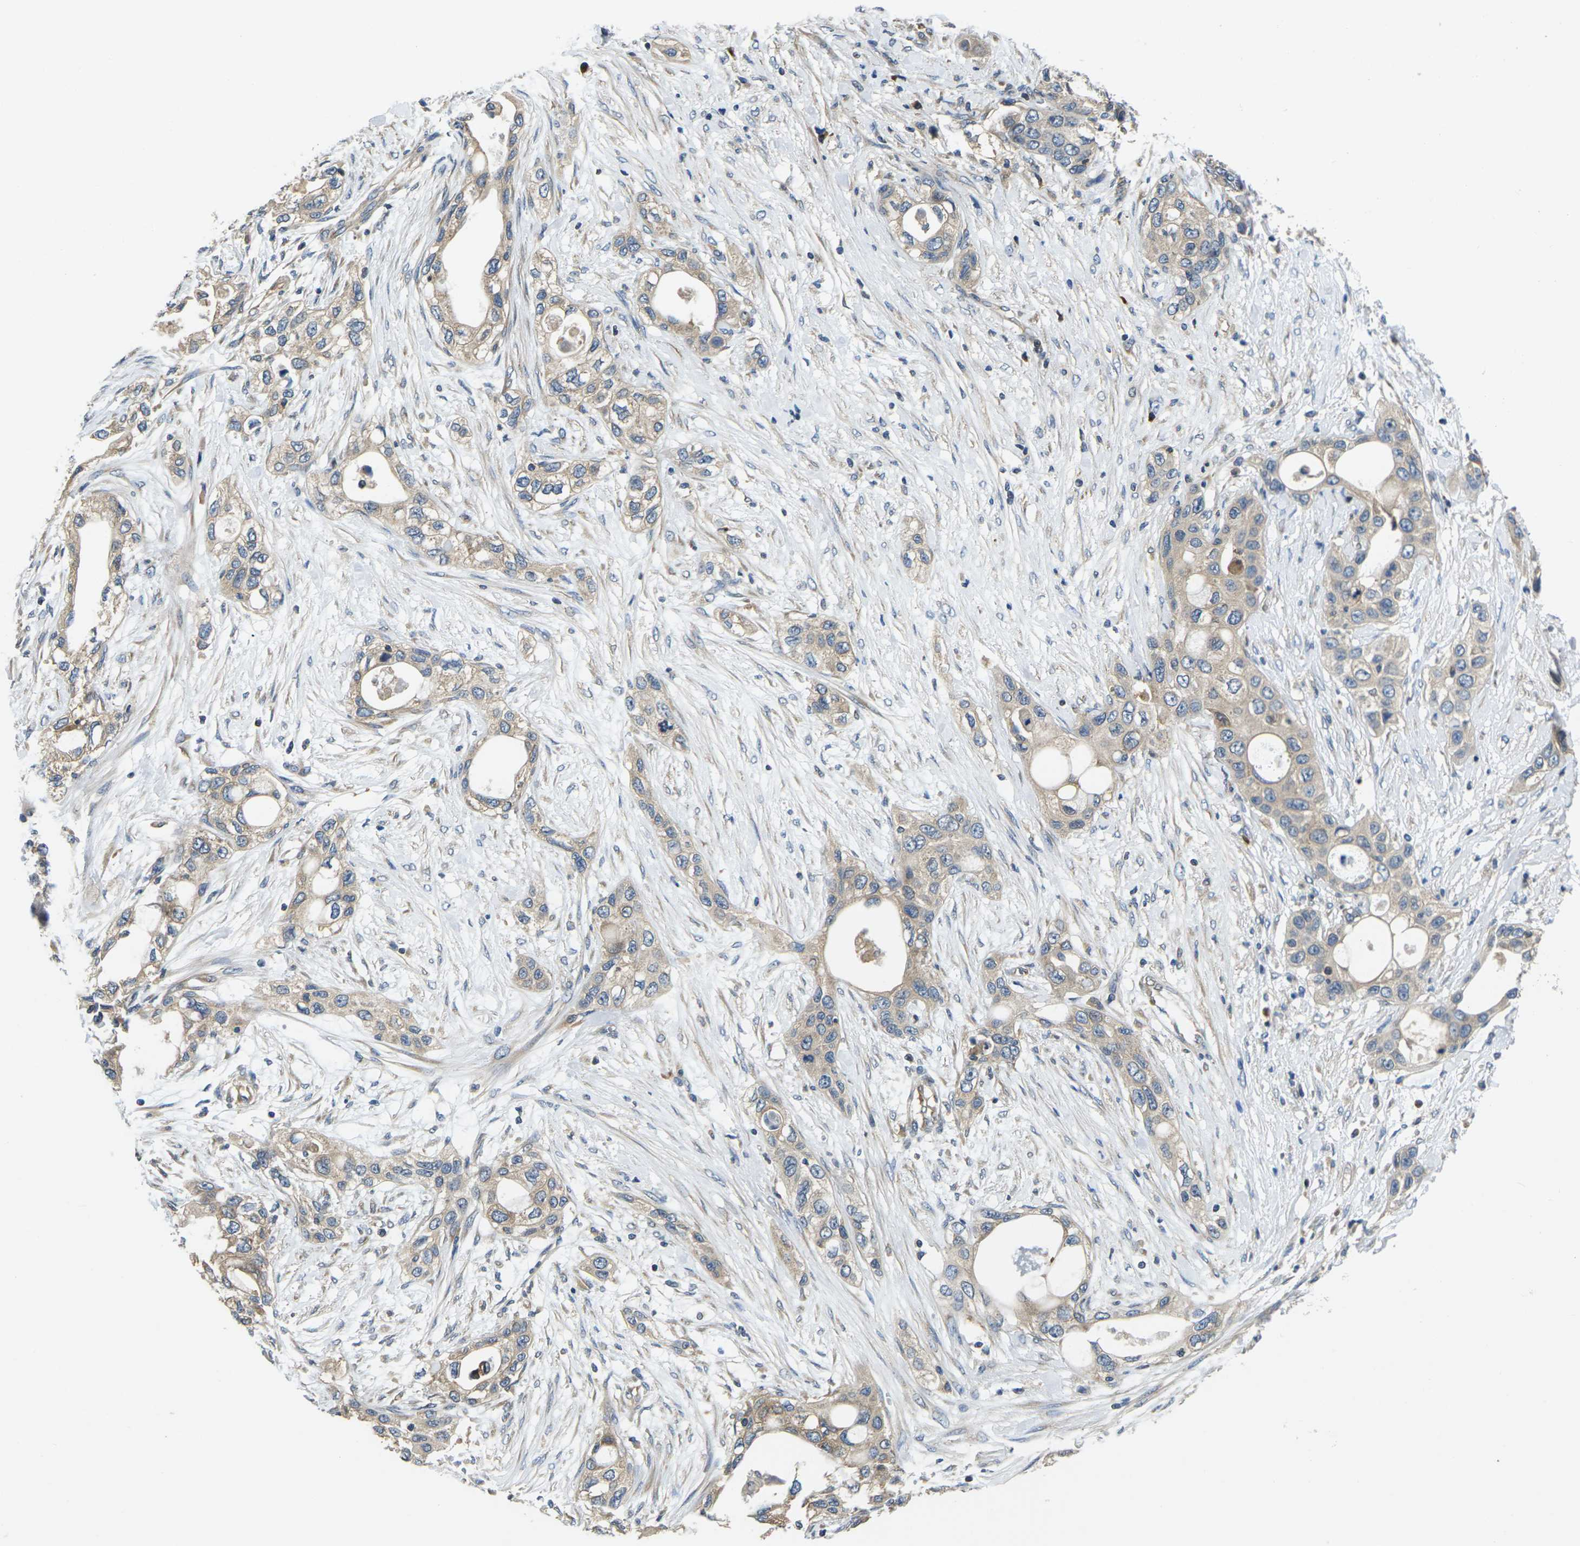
{"staining": {"intensity": "weak", "quantity": "<25%", "location": "cytoplasmic/membranous"}, "tissue": "pancreatic cancer", "cell_type": "Tumor cells", "image_type": "cancer", "snomed": [{"axis": "morphology", "description": "Adenocarcinoma, NOS"}, {"axis": "topography", "description": "Pancreas"}], "caption": "Pancreatic cancer was stained to show a protein in brown. There is no significant expression in tumor cells.", "gene": "TMCC2", "patient": {"sex": "female", "age": 70}}